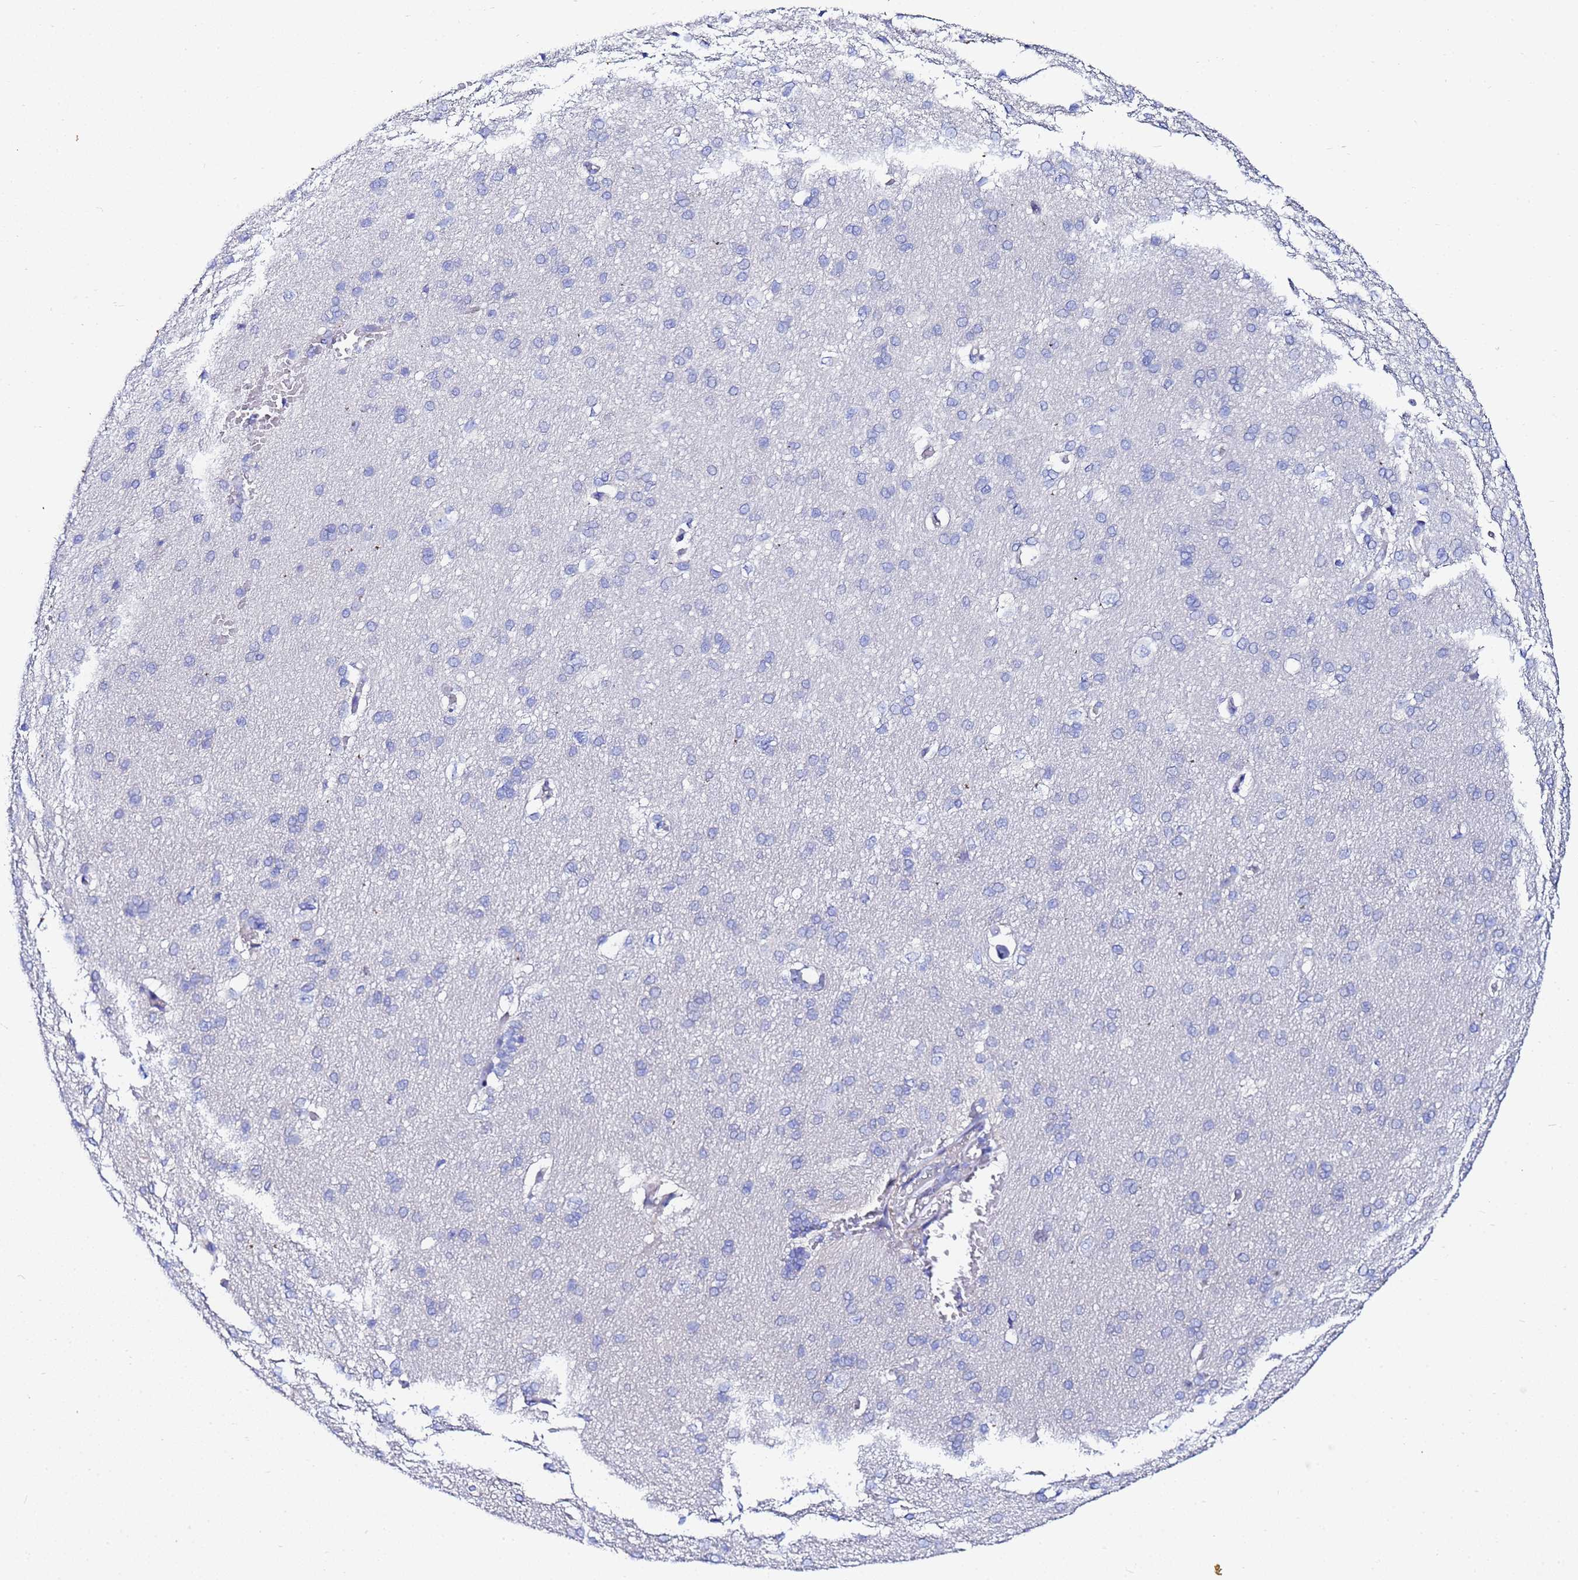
{"staining": {"intensity": "negative", "quantity": "none", "location": "none"}, "tissue": "cerebral cortex", "cell_type": "Endothelial cells", "image_type": "normal", "snomed": [{"axis": "morphology", "description": "Normal tissue, NOS"}, {"axis": "topography", "description": "Cerebral cortex"}], "caption": "Micrograph shows no protein expression in endothelial cells of unremarkable cerebral cortex. Brightfield microscopy of IHC stained with DAB (3,3'-diaminobenzidine) (brown) and hematoxylin (blue), captured at high magnification.", "gene": "RAB39A", "patient": {"sex": "male", "age": 62}}